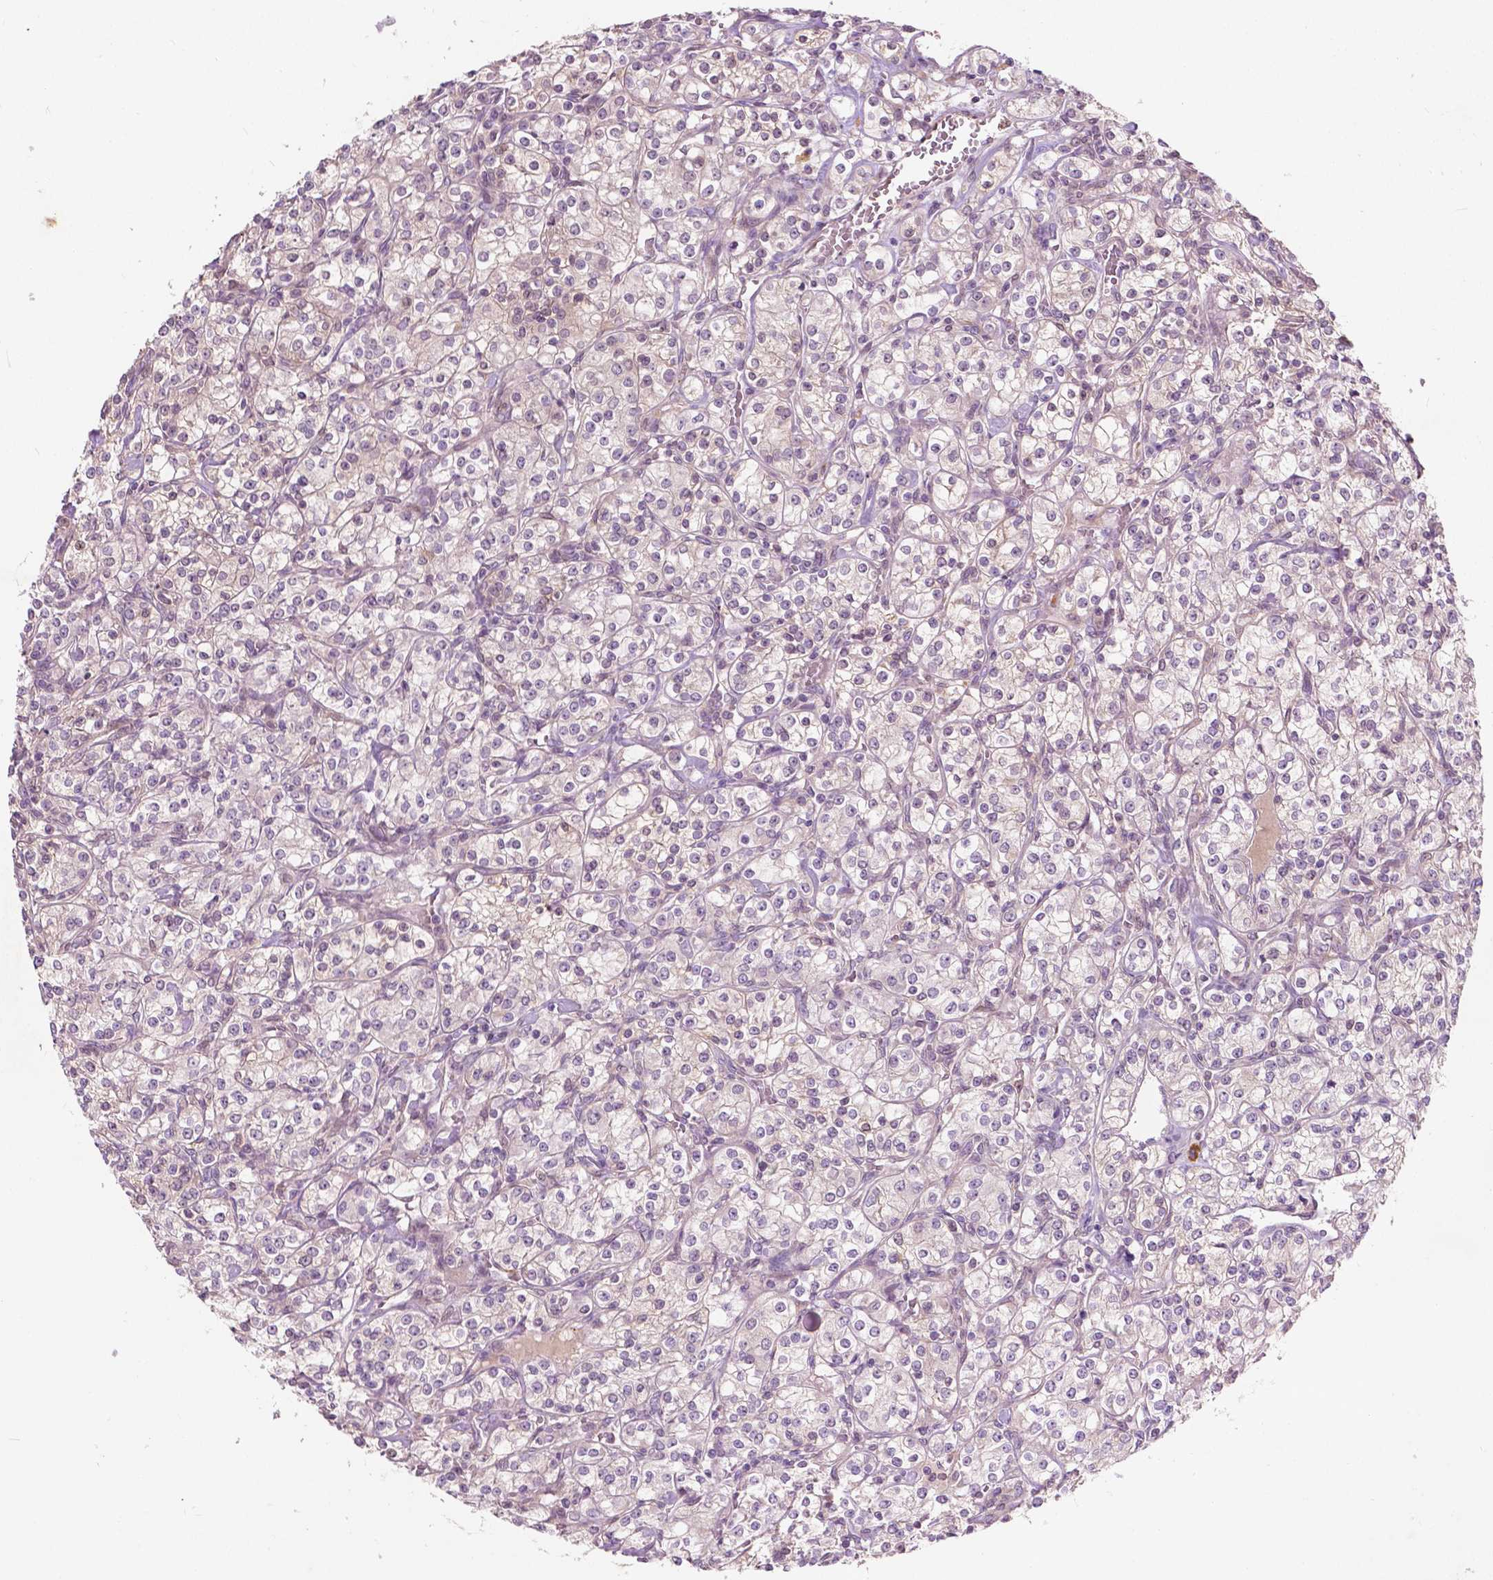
{"staining": {"intensity": "negative", "quantity": "none", "location": "none"}, "tissue": "renal cancer", "cell_type": "Tumor cells", "image_type": "cancer", "snomed": [{"axis": "morphology", "description": "Adenocarcinoma, NOS"}, {"axis": "topography", "description": "Kidney"}], "caption": "Tumor cells are negative for brown protein staining in adenocarcinoma (renal).", "gene": "GPR37", "patient": {"sex": "male", "age": 77}}